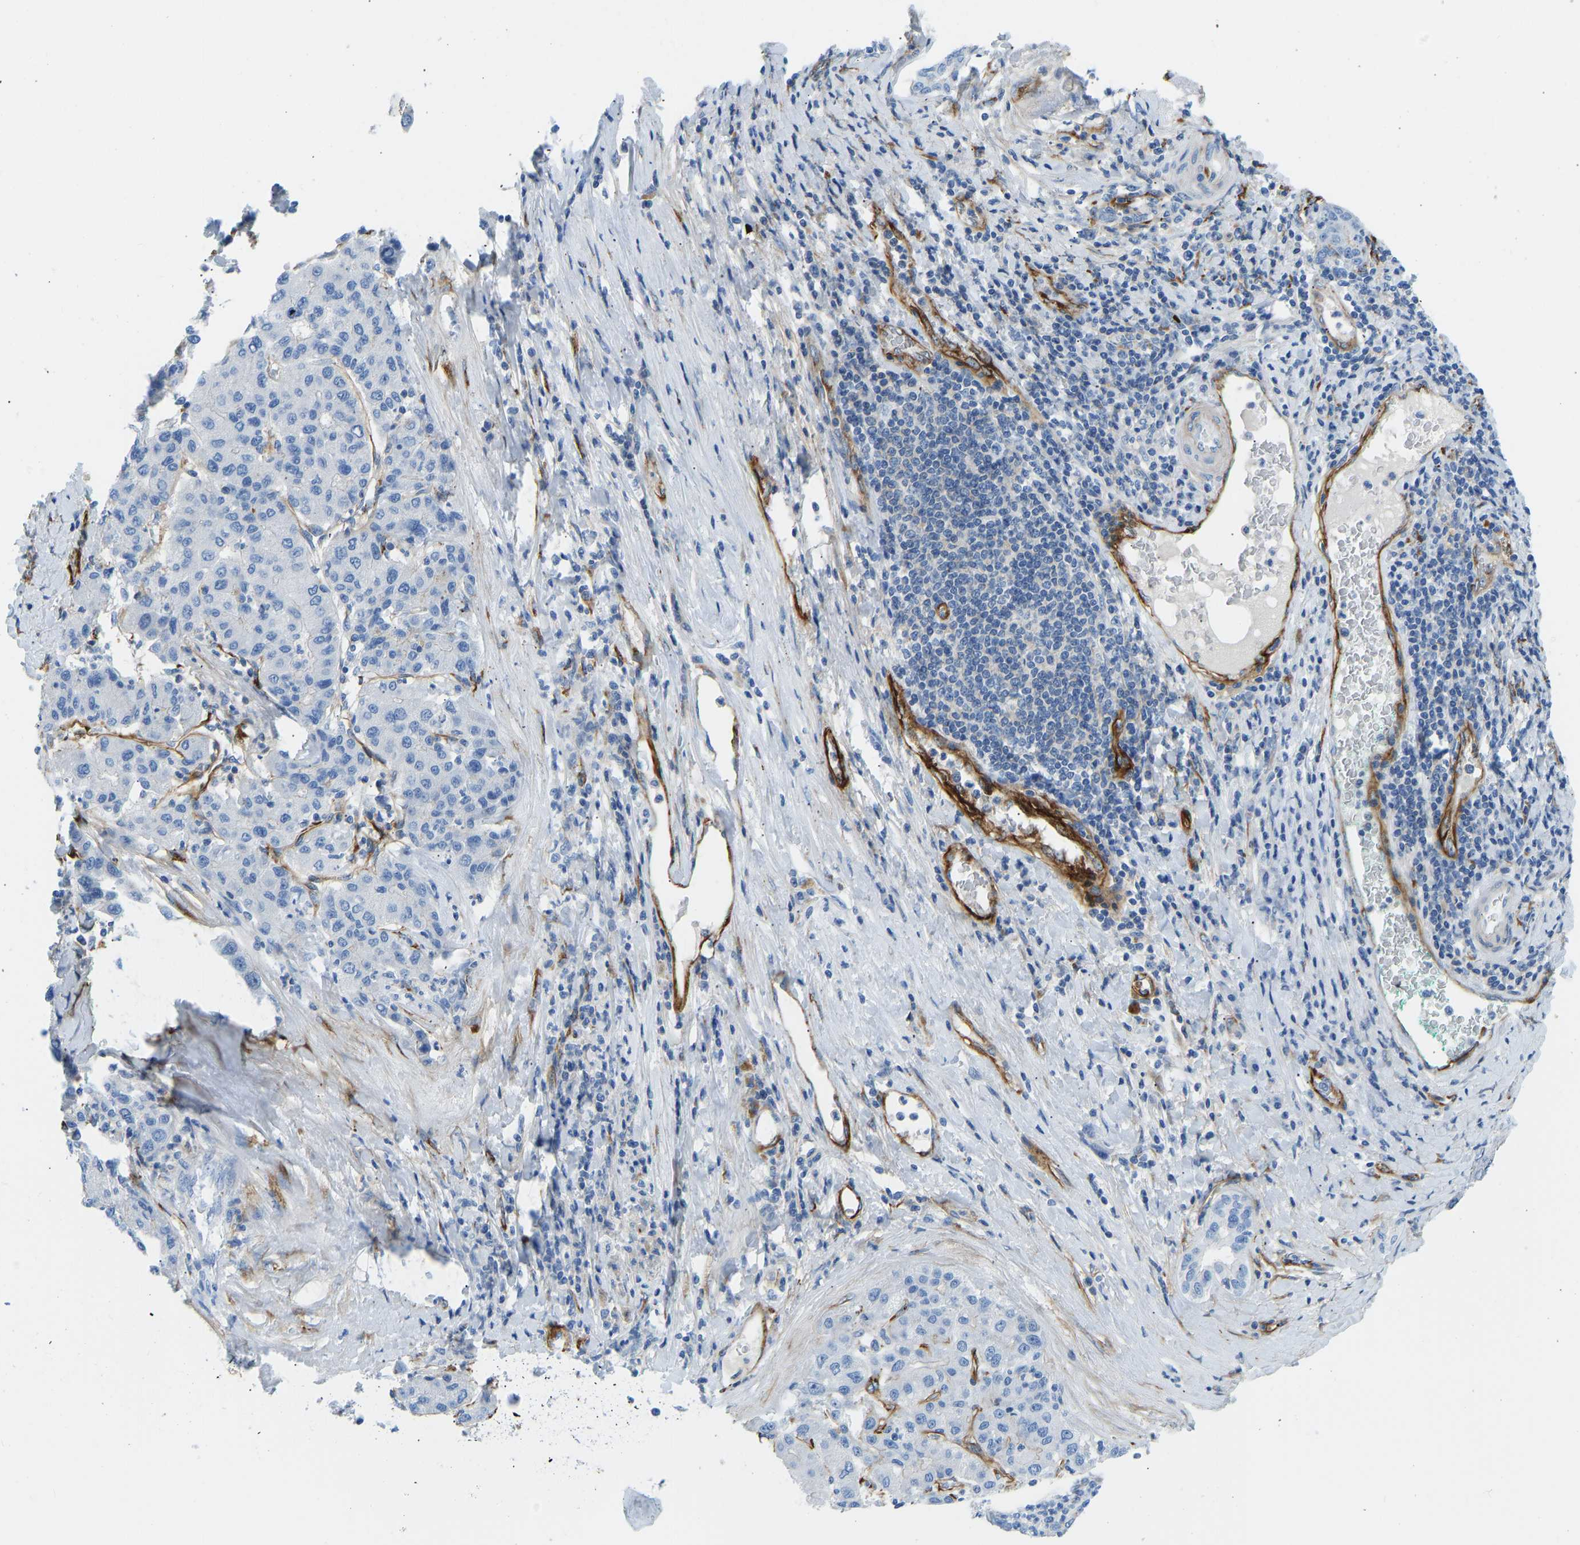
{"staining": {"intensity": "negative", "quantity": "none", "location": "none"}, "tissue": "liver cancer", "cell_type": "Tumor cells", "image_type": "cancer", "snomed": [{"axis": "morphology", "description": "Carcinoma, Hepatocellular, NOS"}, {"axis": "topography", "description": "Liver"}], "caption": "There is no significant positivity in tumor cells of liver hepatocellular carcinoma.", "gene": "COL15A1", "patient": {"sex": "male", "age": 65}}